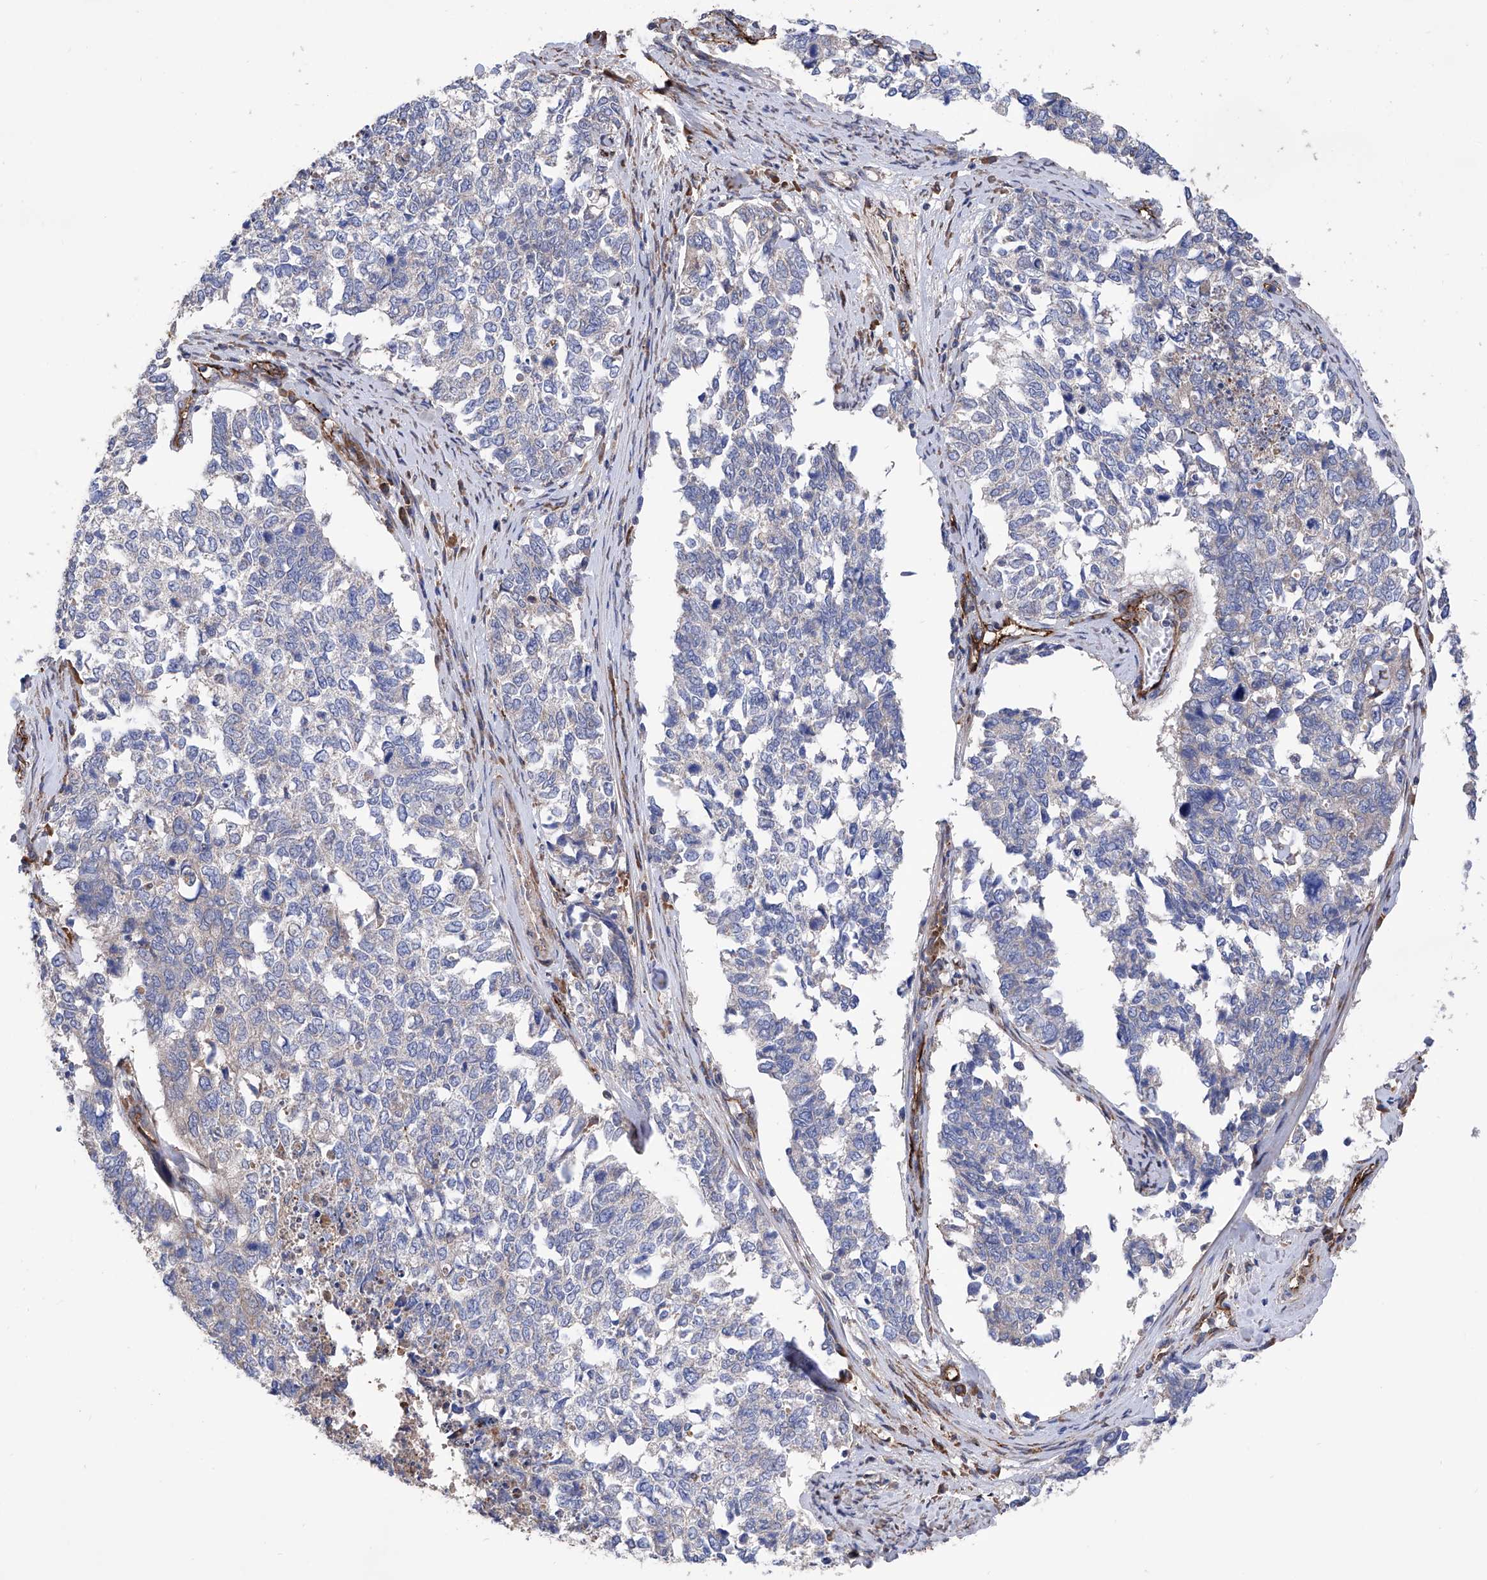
{"staining": {"intensity": "negative", "quantity": "none", "location": "none"}, "tissue": "cervical cancer", "cell_type": "Tumor cells", "image_type": "cancer", "snomed": [{"axis": "morphology", "description": "Squamous cell carcinoma, NOS"}, {"axis": "topography", "description": "Cervix"}], "caption": "There is no significant staining in tumor cells of squamous cell carcinoma (cervical).", "gene": "INPP5B", "patient": {"sex": "female", "age": 63}}